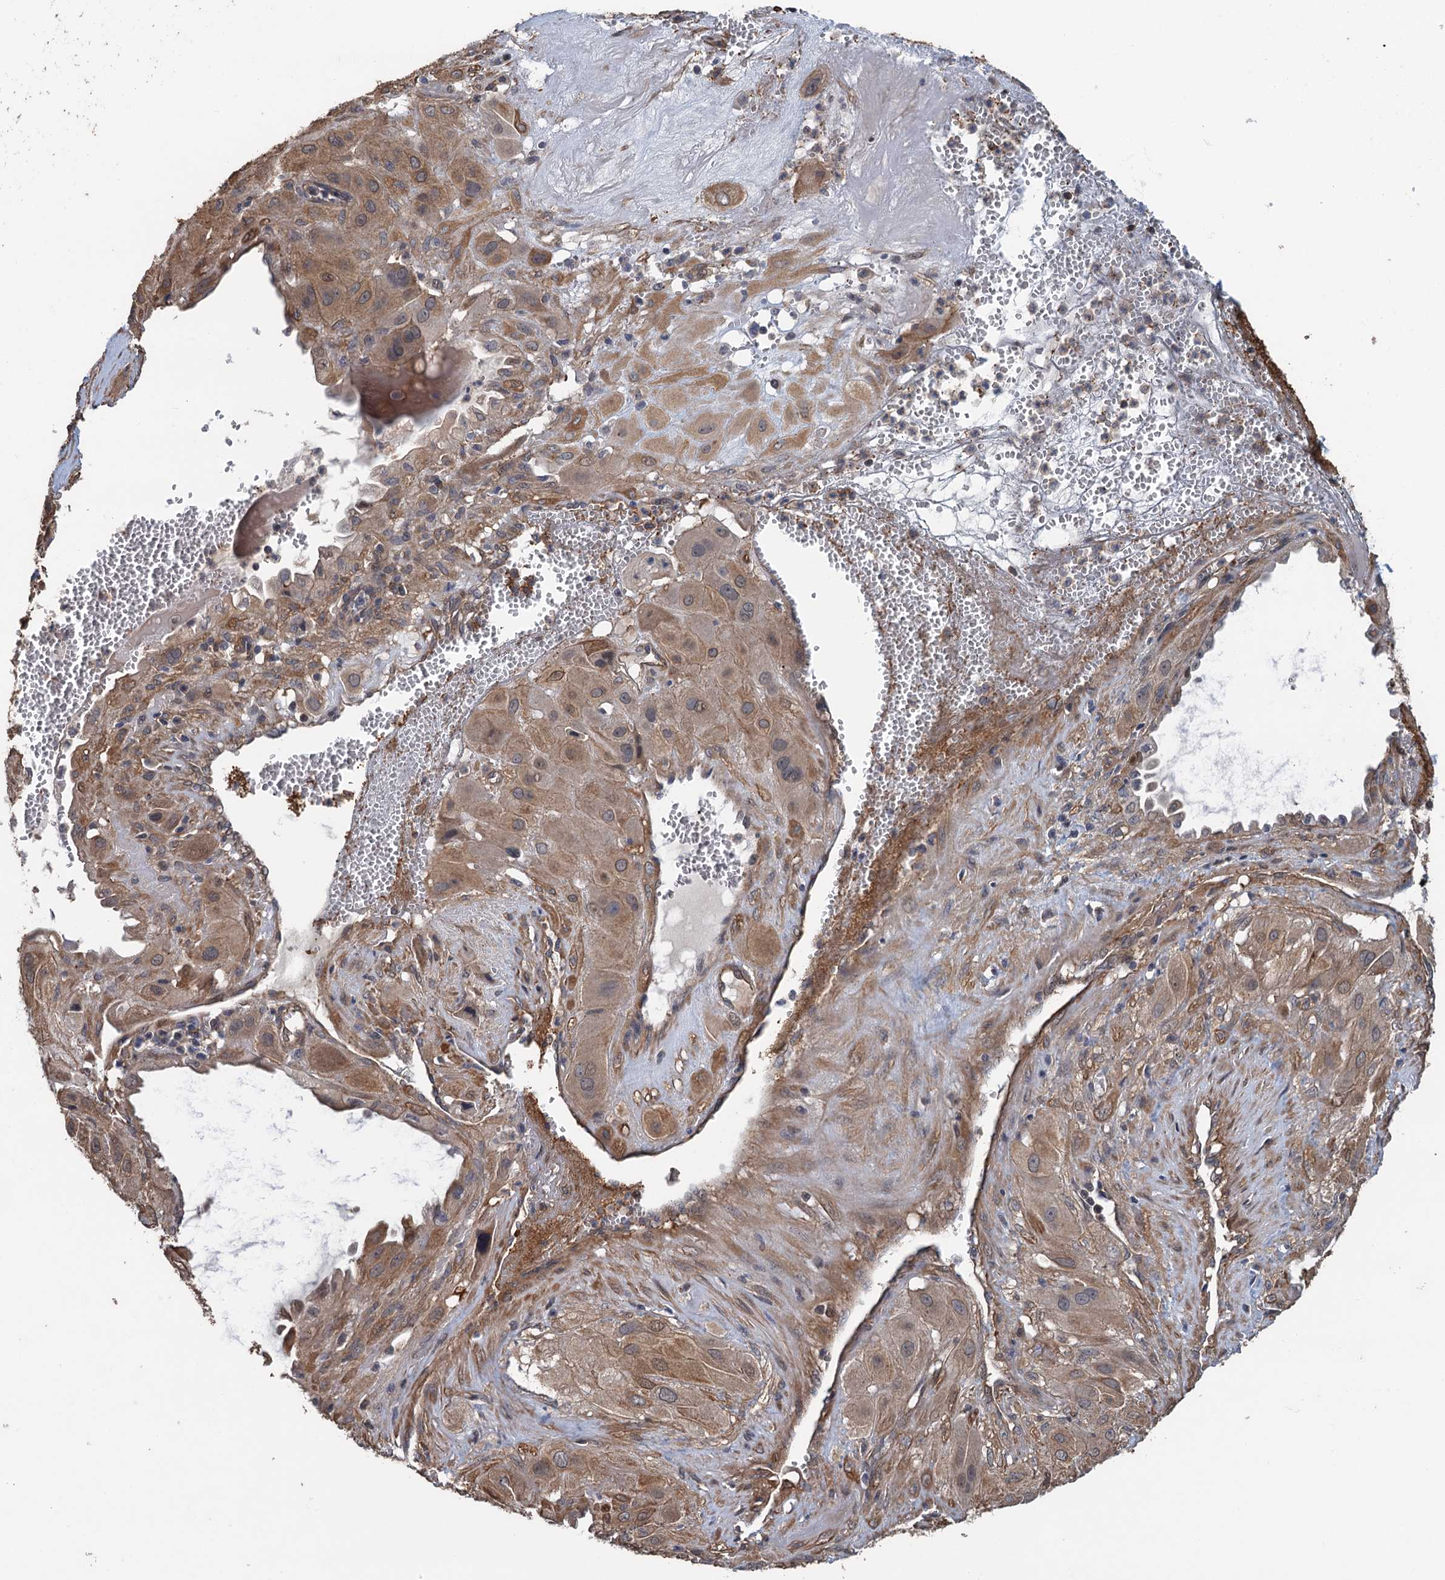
{"staining": {"intensity": "moderate", "quantity": ">75%", "location": "cytoplasmic/membranous"}, "tissue": "cervical cancer", "cell_type": "Tumor cells", "image_type": "cancer", "snomed": [{"axis": "morphology", "description": "Squamous cell carcinoma, NOS"}, {"axis": "topography", "description": "Cervix"}], "caption": "Cervical cancer stained with DAB (3,3'-diaminobenzidine) IHC shows medium levels of moderate cytoplasmic/membranous staining in about >75% of tumor cells.", "gene": "MEAK7", "patient": {"sex": "female", "age": 34}}